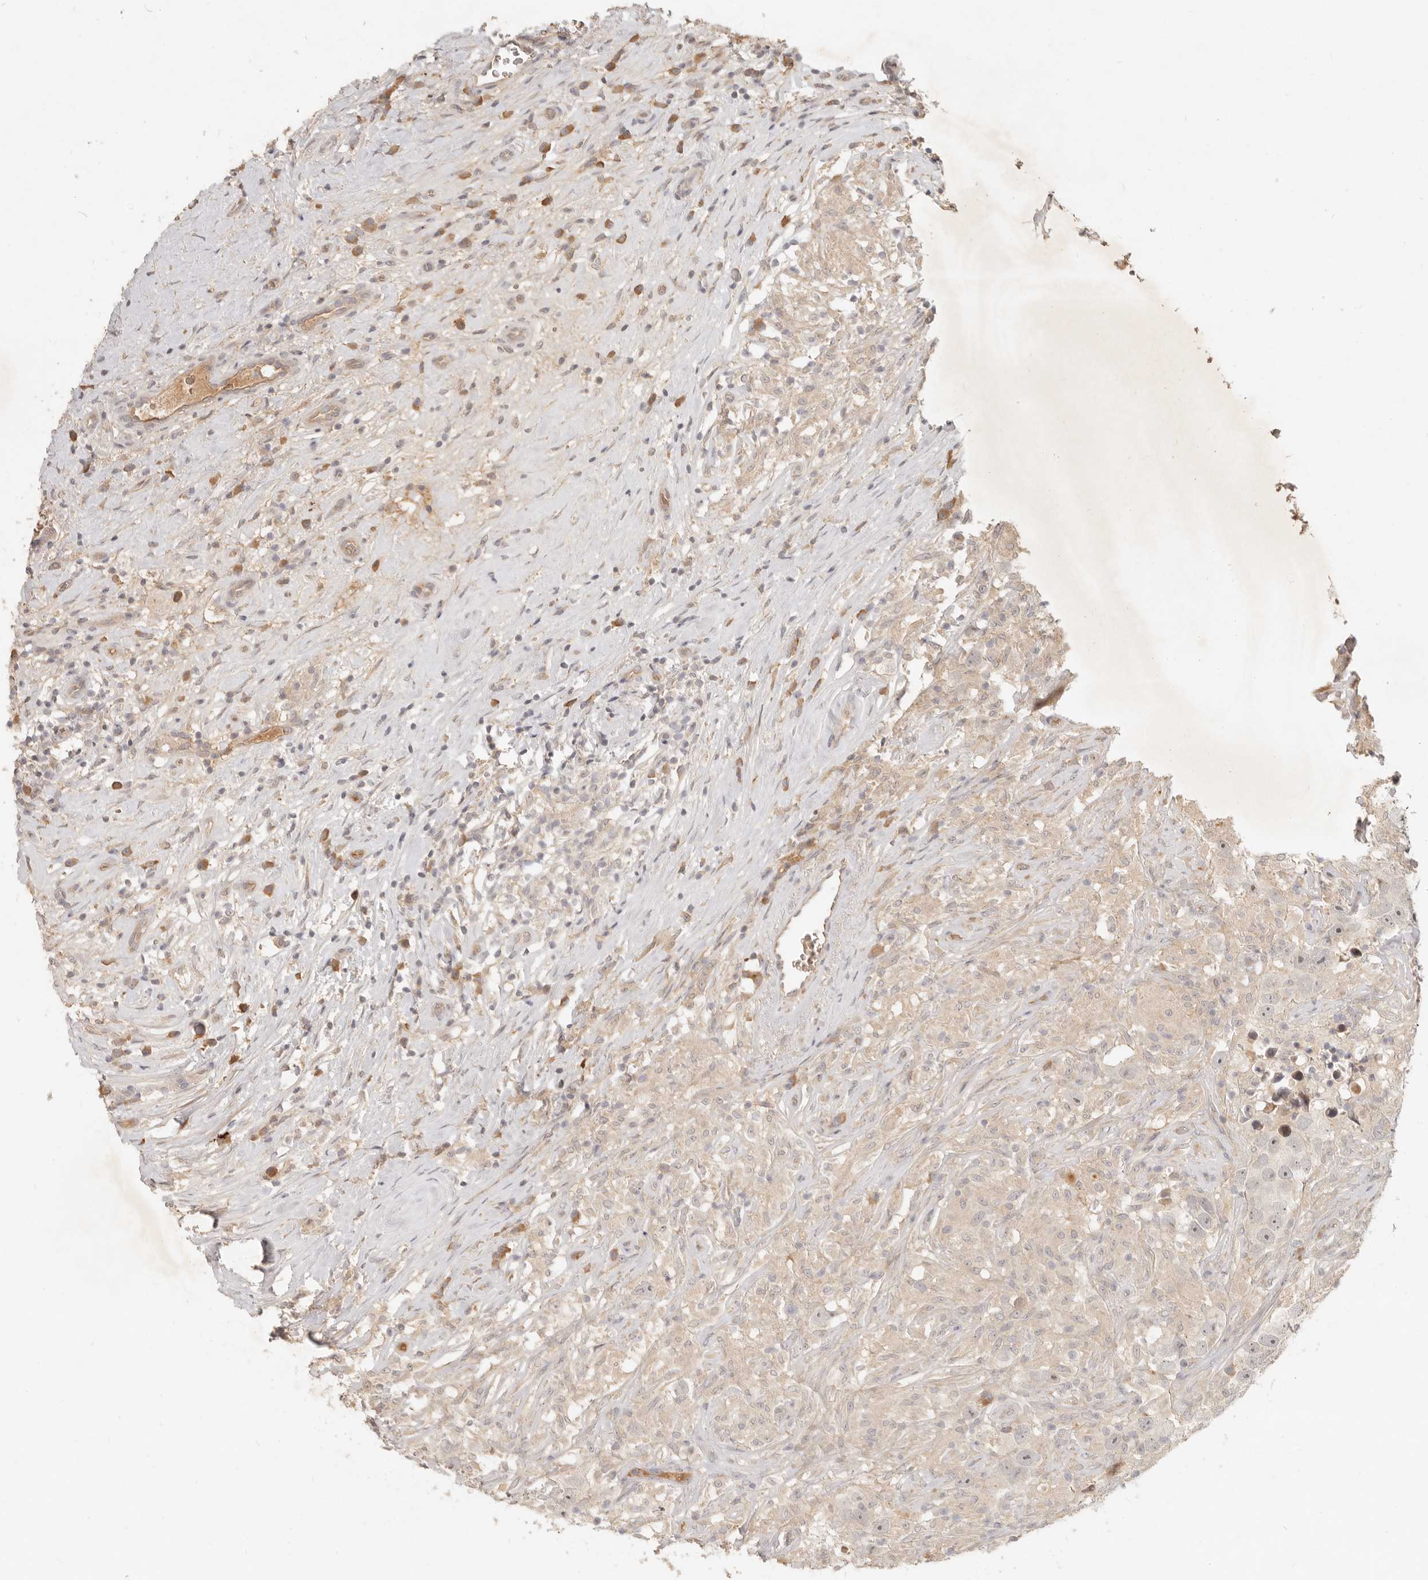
{"staining": {"intensity": "weak", "quantity": "<25%", "location": "cytoplasmic/membranous"}, "tissue": "testis cancer", "cell_type": "Tumor cells", "image_type": "cancer", "snomed": [{"axis": "morphology", "description": "Seminoma, NOS"}, {"axis": "topography", "description": "Testis"}], "caption": "Tumor cells show no significant expression in seminoma (testis).", "gene": "UBXN11", "patient": {"sex": "male", "age": 49}}